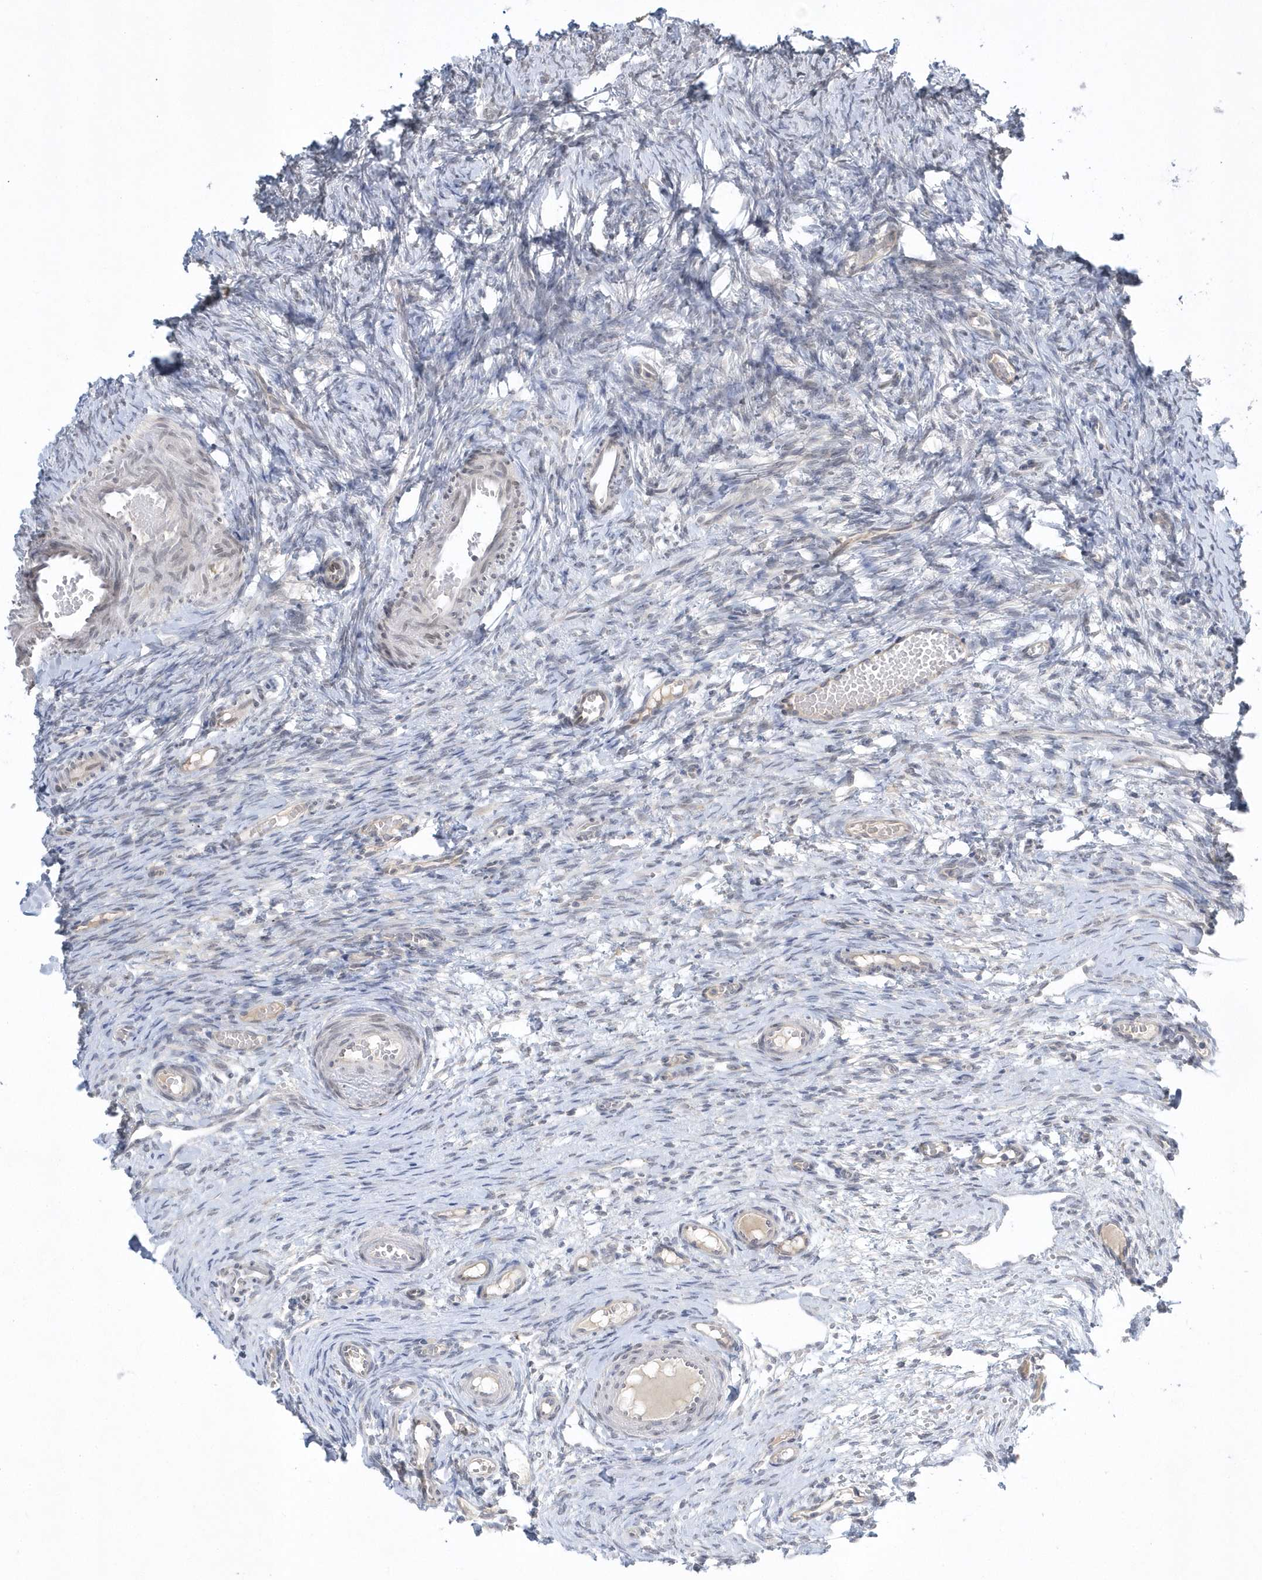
{"staining": {"intensity": "negative", "quantity": "none", "location": "none"}, "tissue": "ovary", "cell_type": "Ovarian stroma cells", "image_type": "normal", "snomed": [{"axis": "morphology", "description": "Adenocarcinoma, NOS"}, {"axis": "topography", "description": "Endometrium"}], "caption": "IHC of benign human ovary reveals no staining in ovarian stroma cells. (Immunohistochemistry (ihc), brightfield microscopy, high magnification).", "gene": "ZC3H12D", "patient": {"sex": "female", "age": 32}}